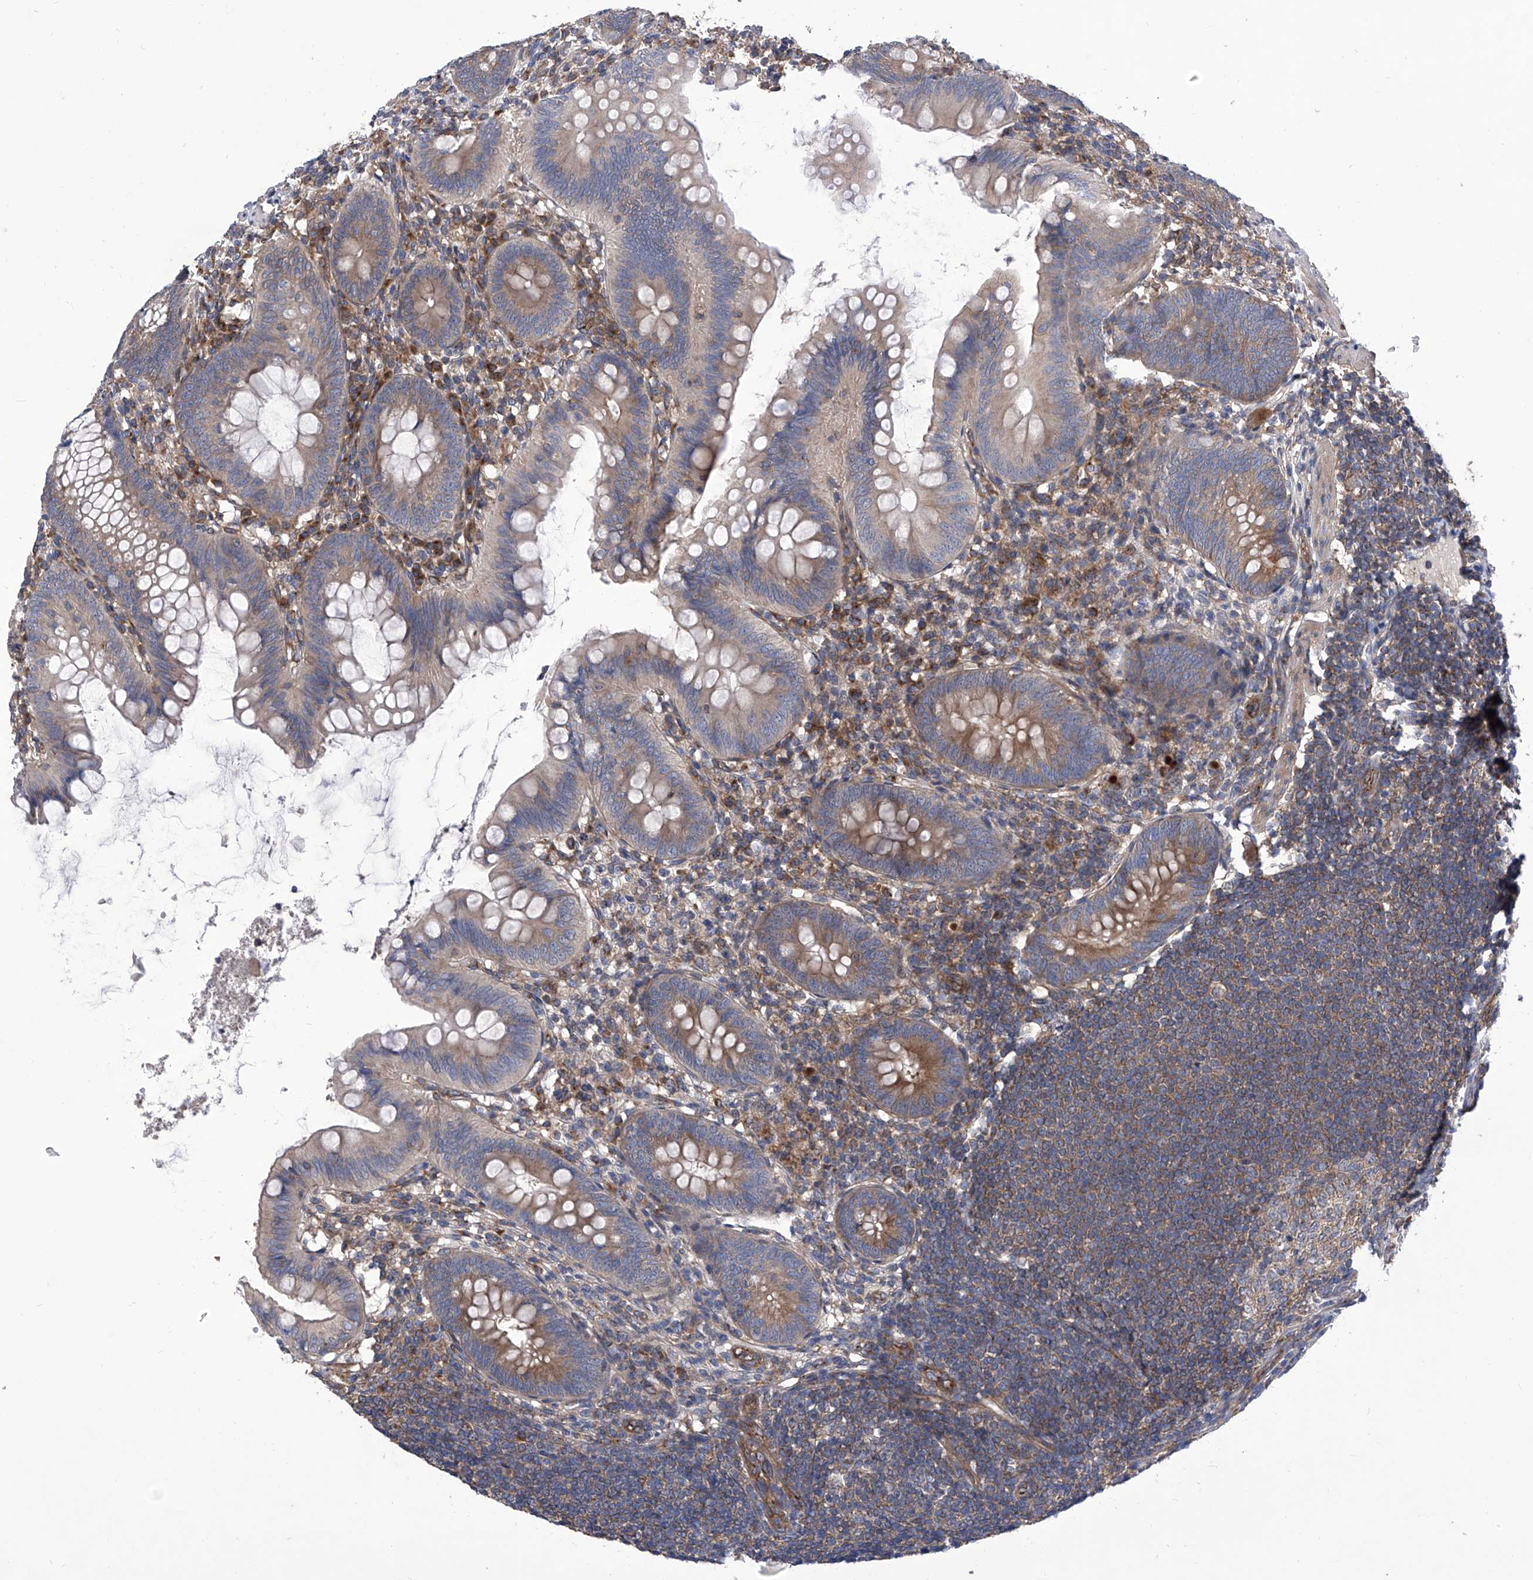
{"staining": {"intensity": "weak", "quantity": ">75%", "location": "cytoplasmic/membranous"}, "tissue": "appendix", "cell_type": "Glandular cells", "image_type": "normal", "snomed": [{"axis": "morphology", "description": "Normal tissue, NOS"}, {"axis": "topography", "description": "Appendix"}], "caption": "DAB (3,3'-diaminobenzidine) immunohistochemical staining of normal human appendix demonstrates weak cytoplasmic/membranous protein positivity in approximately >75% of glandular cells.", "gene": "TJAP1", "patient": {"sex": "female", "age": 62}}